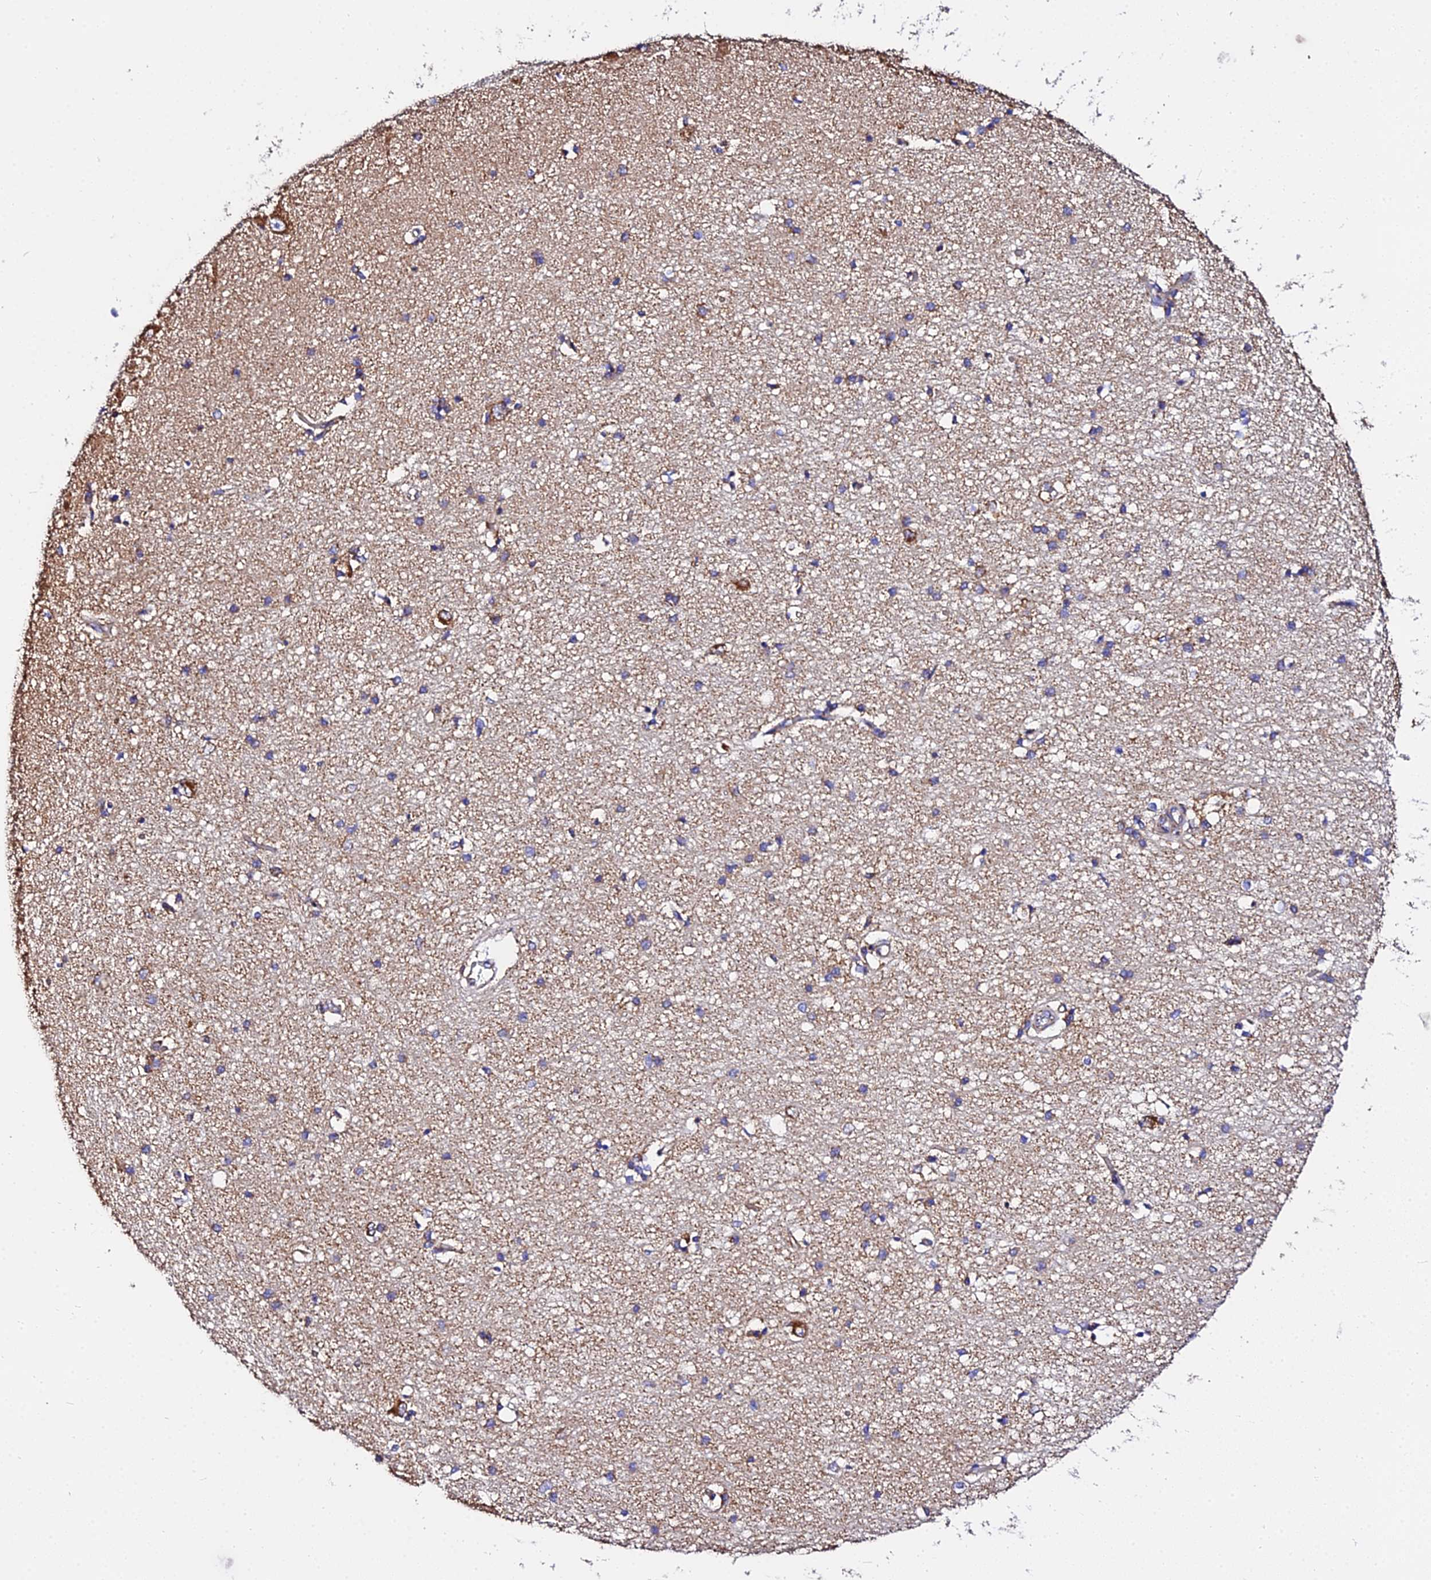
{"staining": {"intensity": "moderate", "quantity": "25%-75%", "location": "cytoplasmic/membranous"}, "tissue": "hippocampus", "cell_type": "Glial cells", "image_type": "normal", "snomed": [{"axis": "morphology", "description": "Normal tissue, NOS"}, {"axis": "topography", "description": "Hippocampus"}], "caption": "DAB (3,3'-diaminobenzidine) immunohistochemical staining of normal hippocampus displays moderate cytoplasmic/membranous protein staining in about 25%-75% of glial cells.", "gene": "ZNF573", "patient": {"sex": "male", "age": 45}}